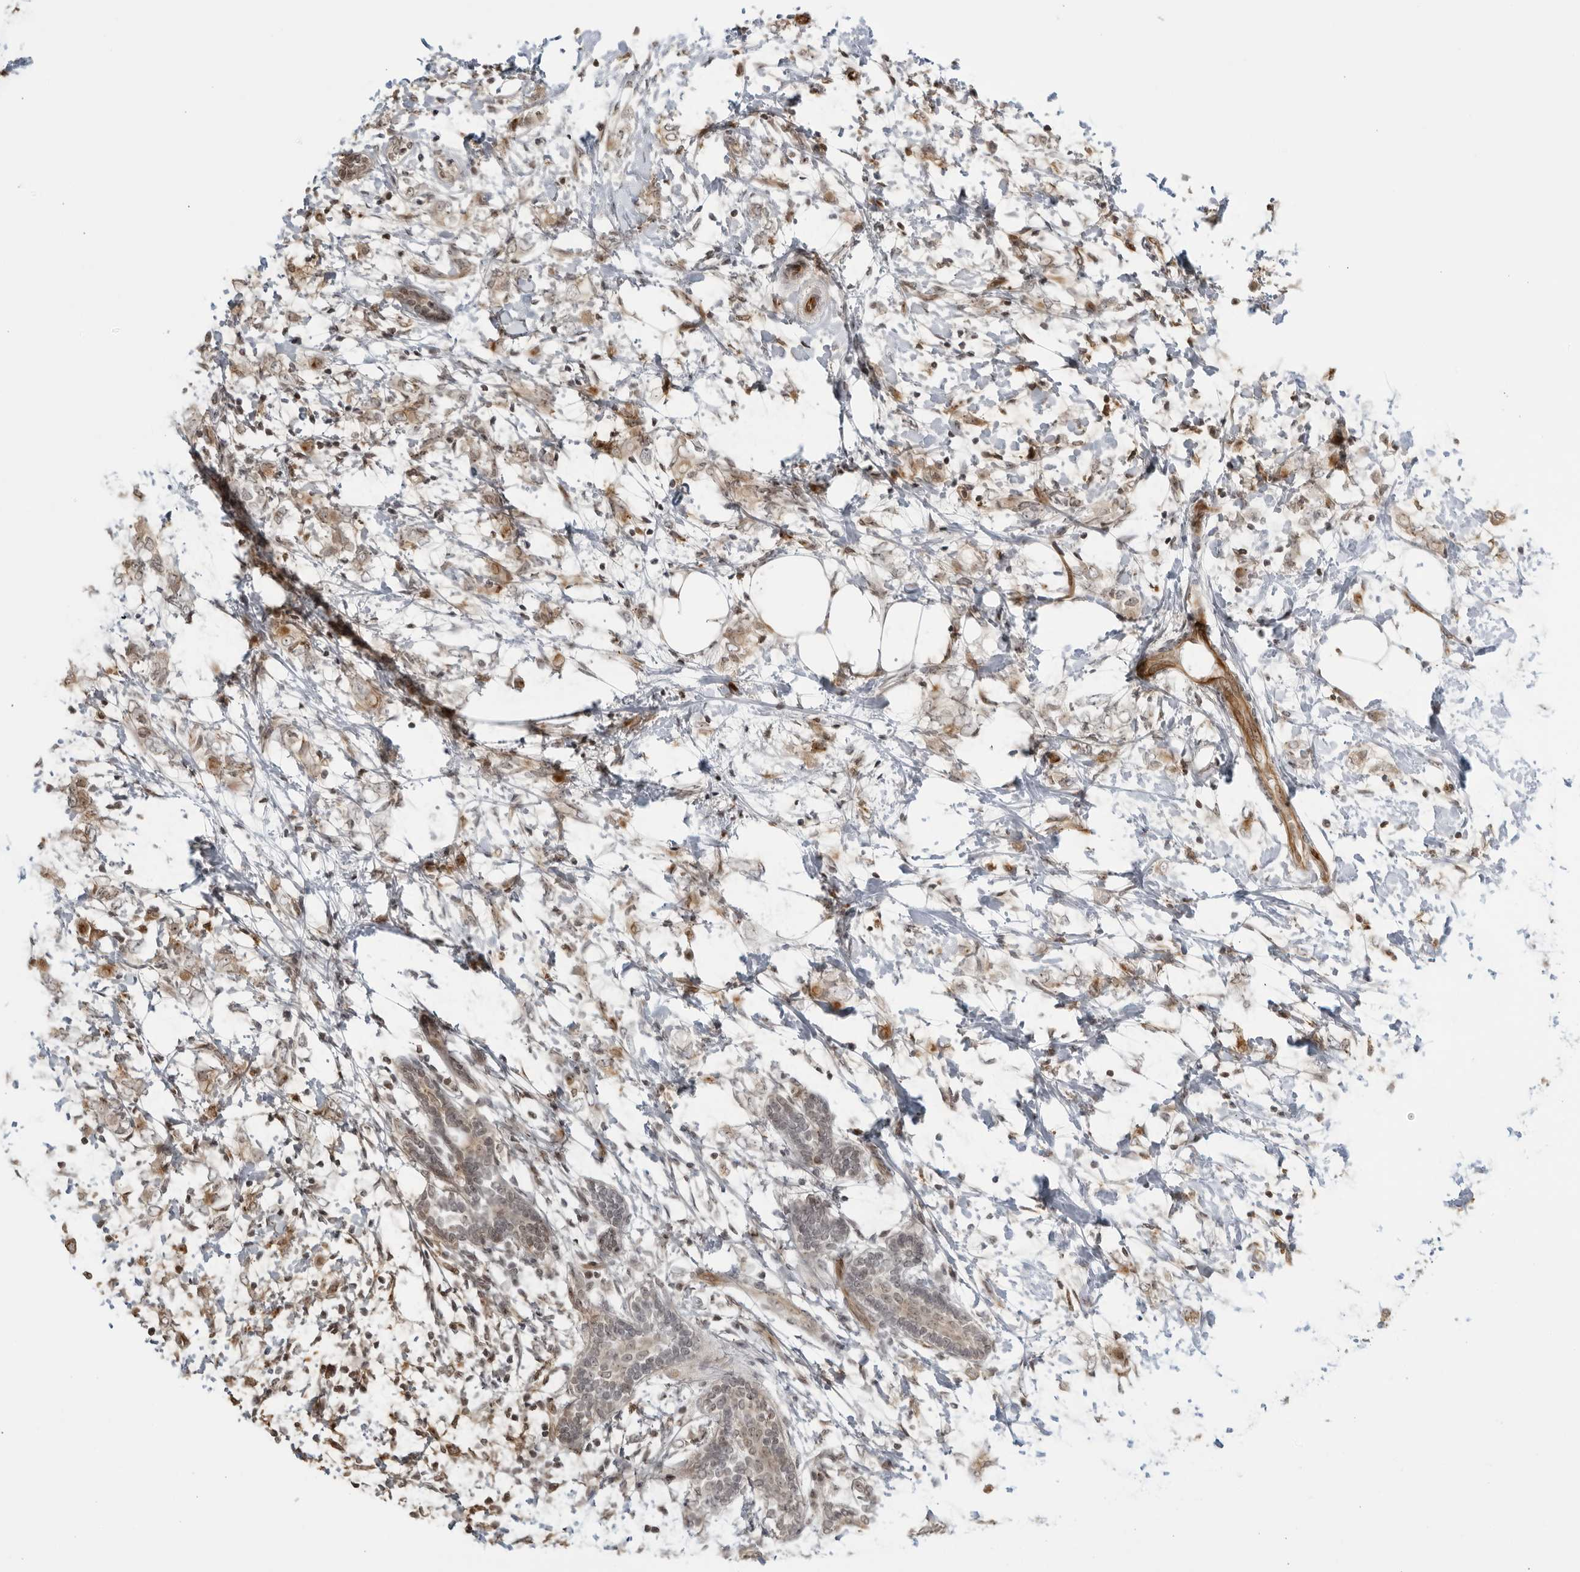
{"staining": {"intensity": "weak", "quantity": ">75%", "location": "cytoplasmic/membranous"}, "tissue": "breast cancer", "cell_type": "Tumor cells", "image_type": "cancer", "snomed": [{"axis": "morphology", "description": "Normal tissue, NOS"}, {"axis": "morphology", "description": "Lobular carcinoma"}, {"axis": "topography", "description": "Breast"}], "caption": "Immunohistochemistry staining of lobular carcinoma (breast), which exhibits low levels of weak cytoplasmic/membranous staining in approximately >75% of tumor cells indicating weak cytoplasmic/membranous protein positivity. The staining was performed using DAB (3,3'-diaminobenzidine) (brown) for protein detection and nuclei were counterstained in hematoxylin (blue).", "gene": "TCF21", "patient": {"sex": "female", "age": 47}}